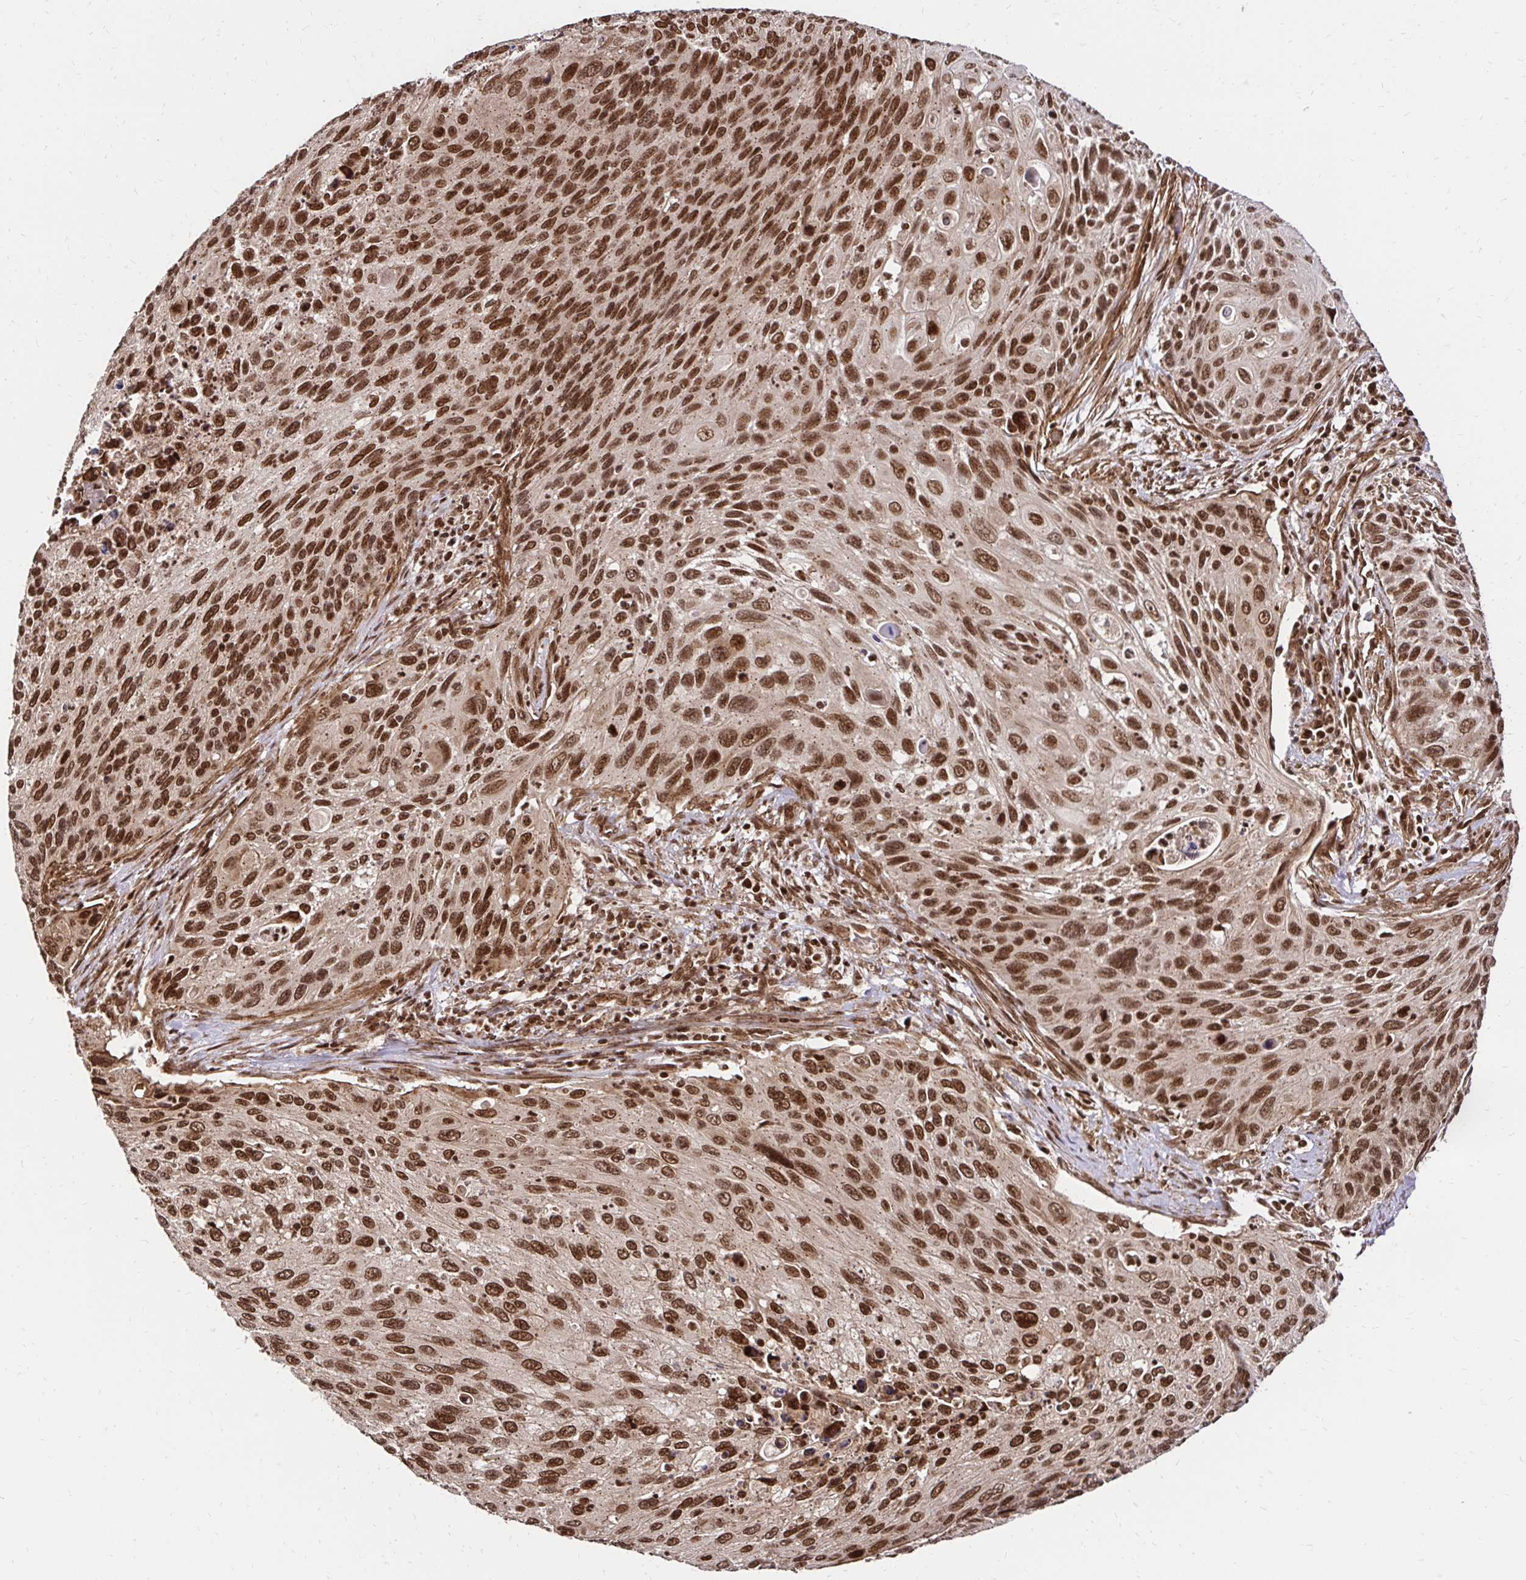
{"staining": {"intensity": "strong", "quantity": ">75%", "location": "nuclear"}, "tissue": "cervical cancer", "cell_type": "Tumor cells", "image_type": "cancer", "snomed": [{"axis": "morphology", "description": "Squamous cell carcinoma, NOS"}, {"axis": "topography", "description": "Cervix"}], "caption": "A high amount of strong nuclear expression is present in about >75% of tumor cells in squamous cell carcinoma (cervical) tissue.", "gene": "GLYR1", "patient": {"sex": "female", "age": 70}}